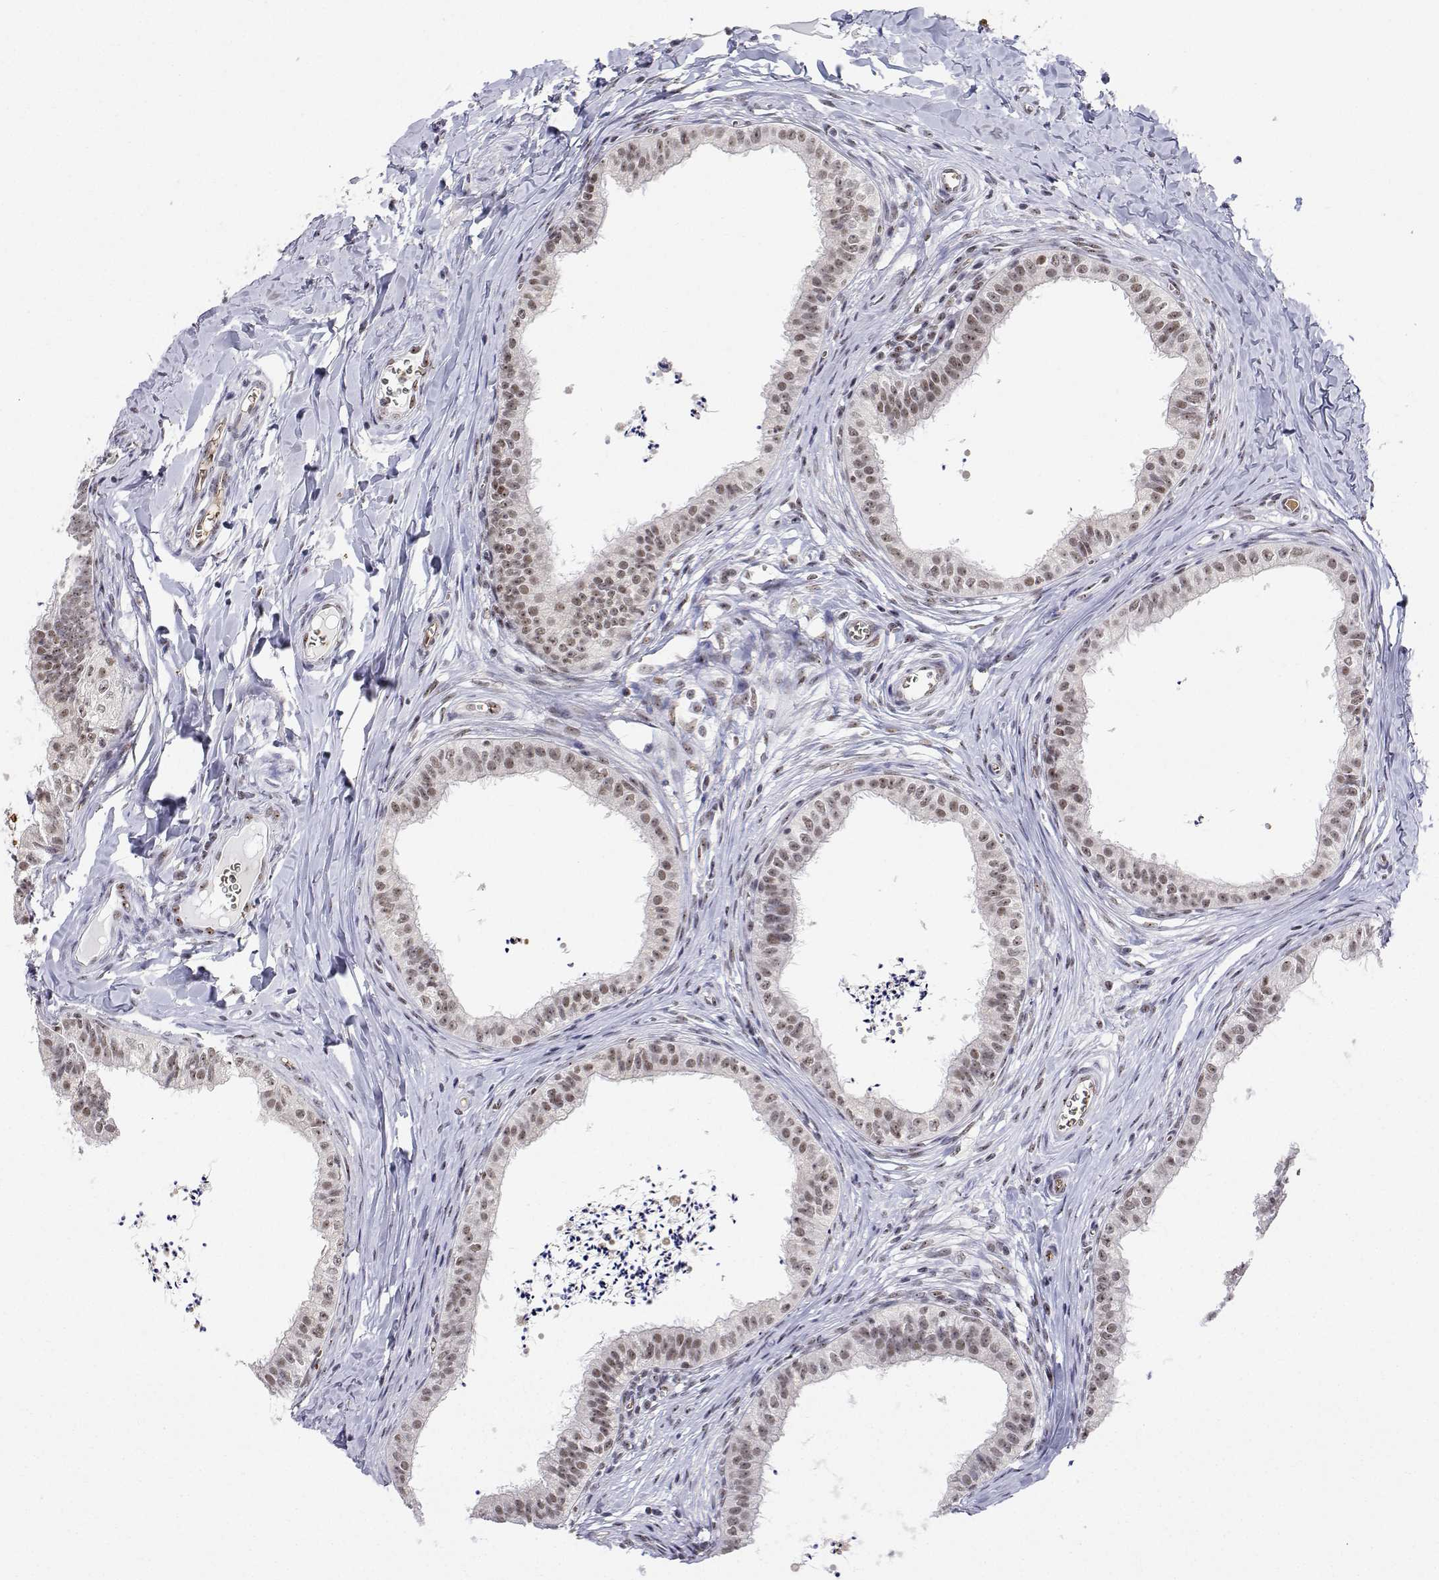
{"staining": {"intensity": "moderate", "quantity": ">75%", "location": "nuclear"}, "tissue": "epididymis", "cell_type": "Glandular cells", "image_type": "normal", "snomed": [{"axis": "morphology", "description": "Normal tissue, NOS"}, {"axis": "topography", "description": "Epididymis"}], "caption": "Immunohistochemistry image of benign epididymis stained for a protein (brown), which displays medium levels of moderate nuclear staining in approximately >75% of glandular cells.", "gene": "ADAR", "patient": {"sex": "male", "age": 24}}